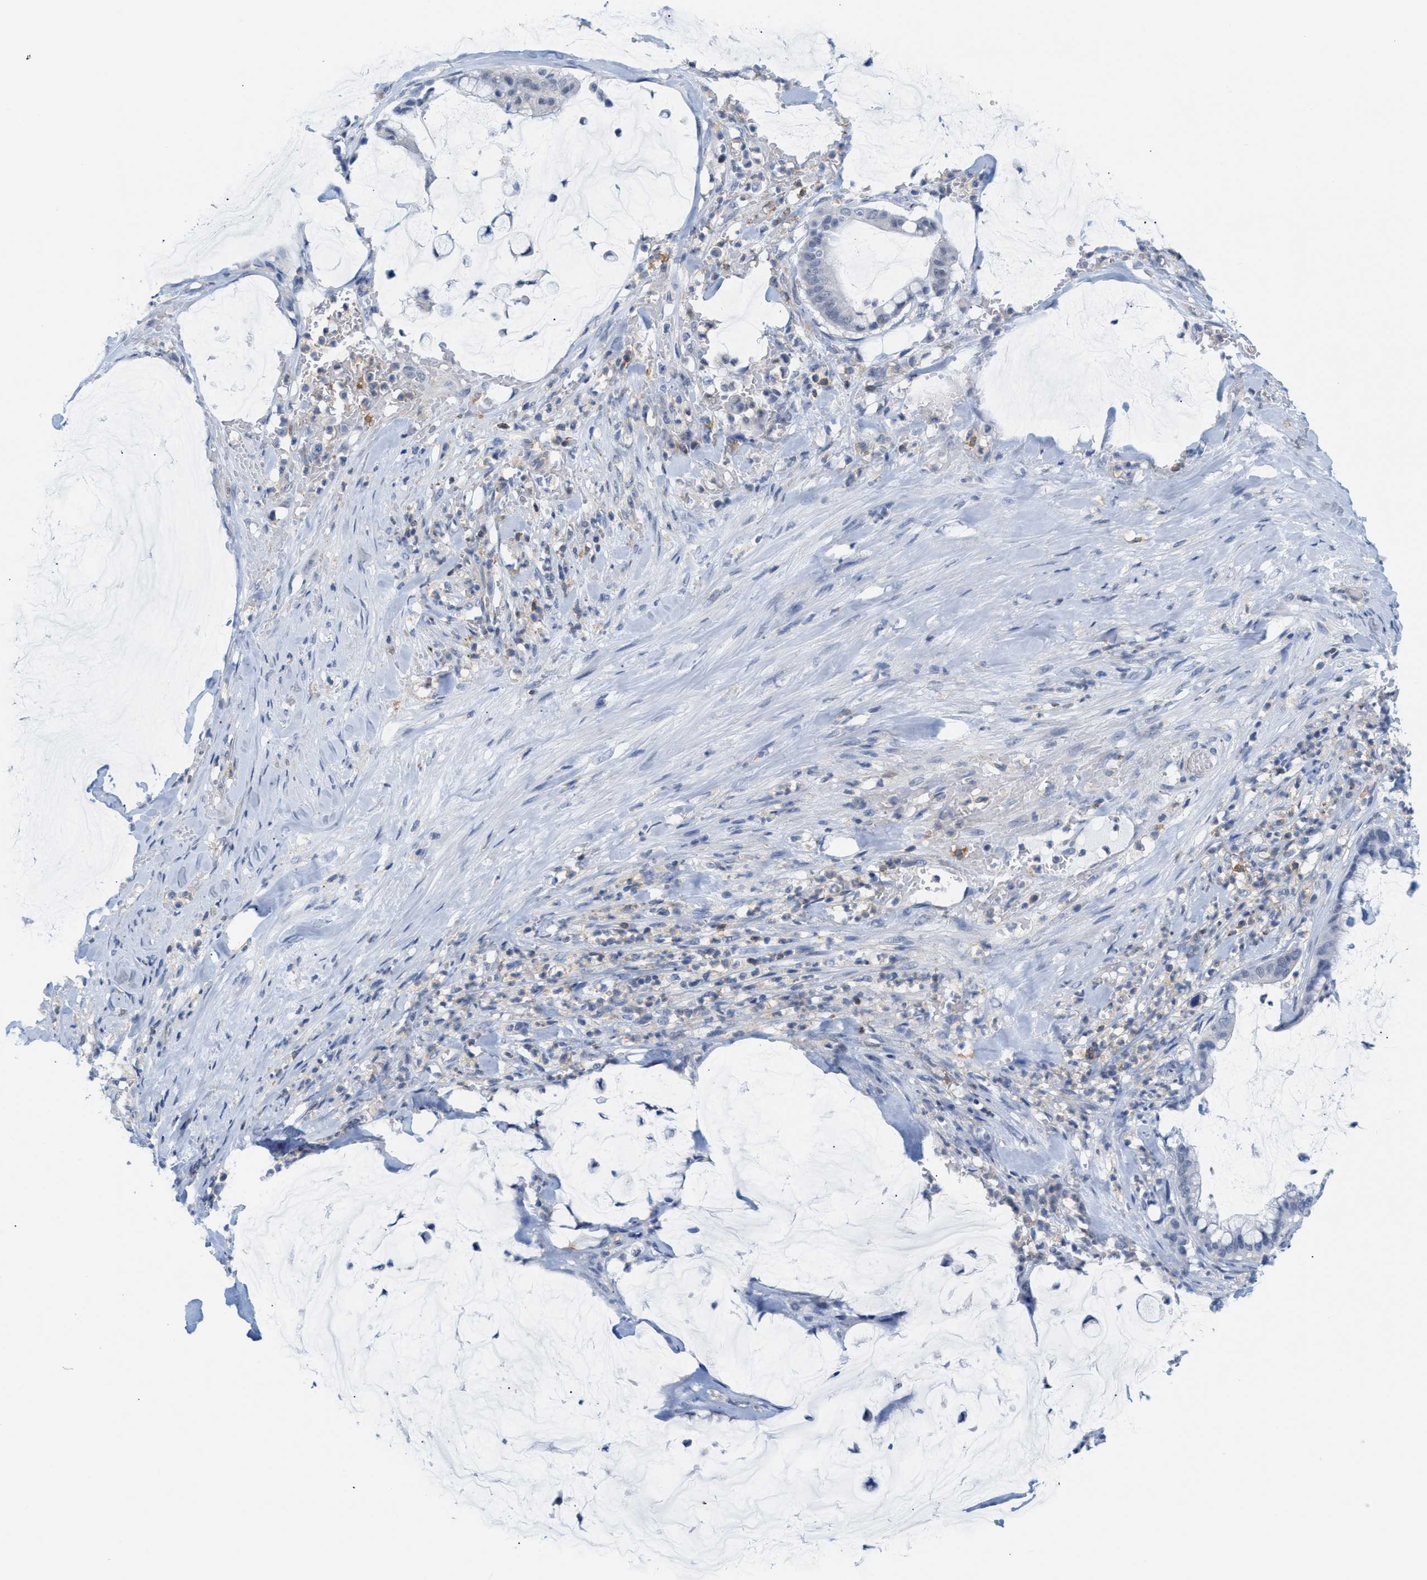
{"staining": {"intensity": "negative", "quantity": "none", "location": "none"}, "tissue": "pancreatic cancer", "cell_type": "Tumor cells", "image_type": "cancer", "snomed": [{"axis": "morphology", "description": "Adenocarcinoma, NOS"}, {"axis": "topography", "description": "Pancreas"}], "caption": "Protein analysis of pancreatic adenocarcinoma exhibits no significant positivity in tumor cells. The staining is performed using DAB (3,3'-diaminobenzidine) brown chromogen with nuclei counter-stained in using hematoxylin.", "gene": "IL16", "patient": {"sex": "male", "age": 41}}